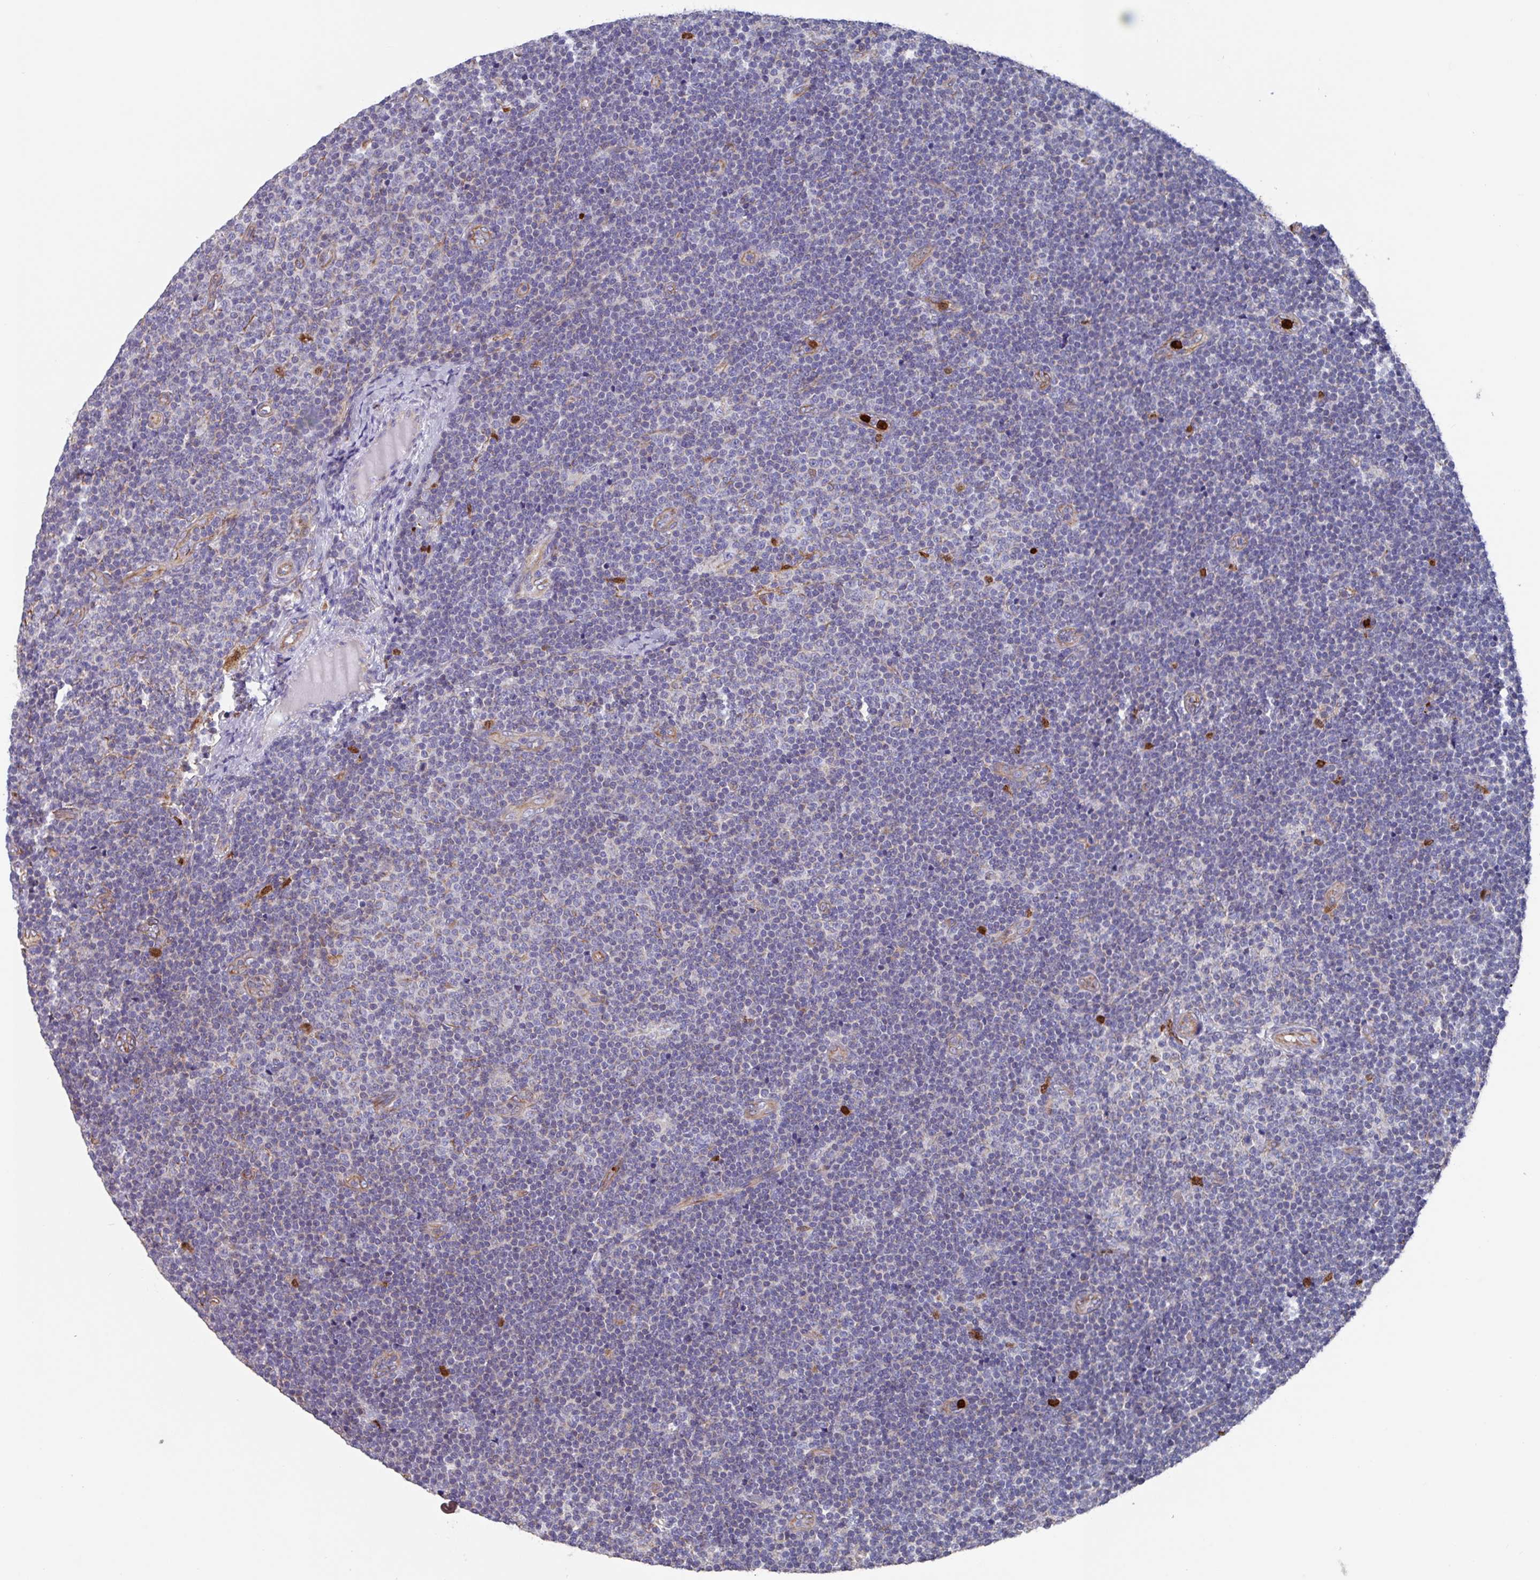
{"staining": {"intensity": "negative", "quantity": "none", "location": "none"}, "tissue": "lymphoma", "cell_type": "Tumor cells", "image_type": "cancer", "snomed": [{"axis": "morphology", "description": "Malignant lymphoma, non-Hodgkin's type, Low grade"}, {"axis": "topography", "description": "Lymph node"}], "caption": "Image shows no significant protein positivity in tumor cells of lymphoma.", "gene": "UQCC2", "patient": {"sex": "male", "age": 48}}